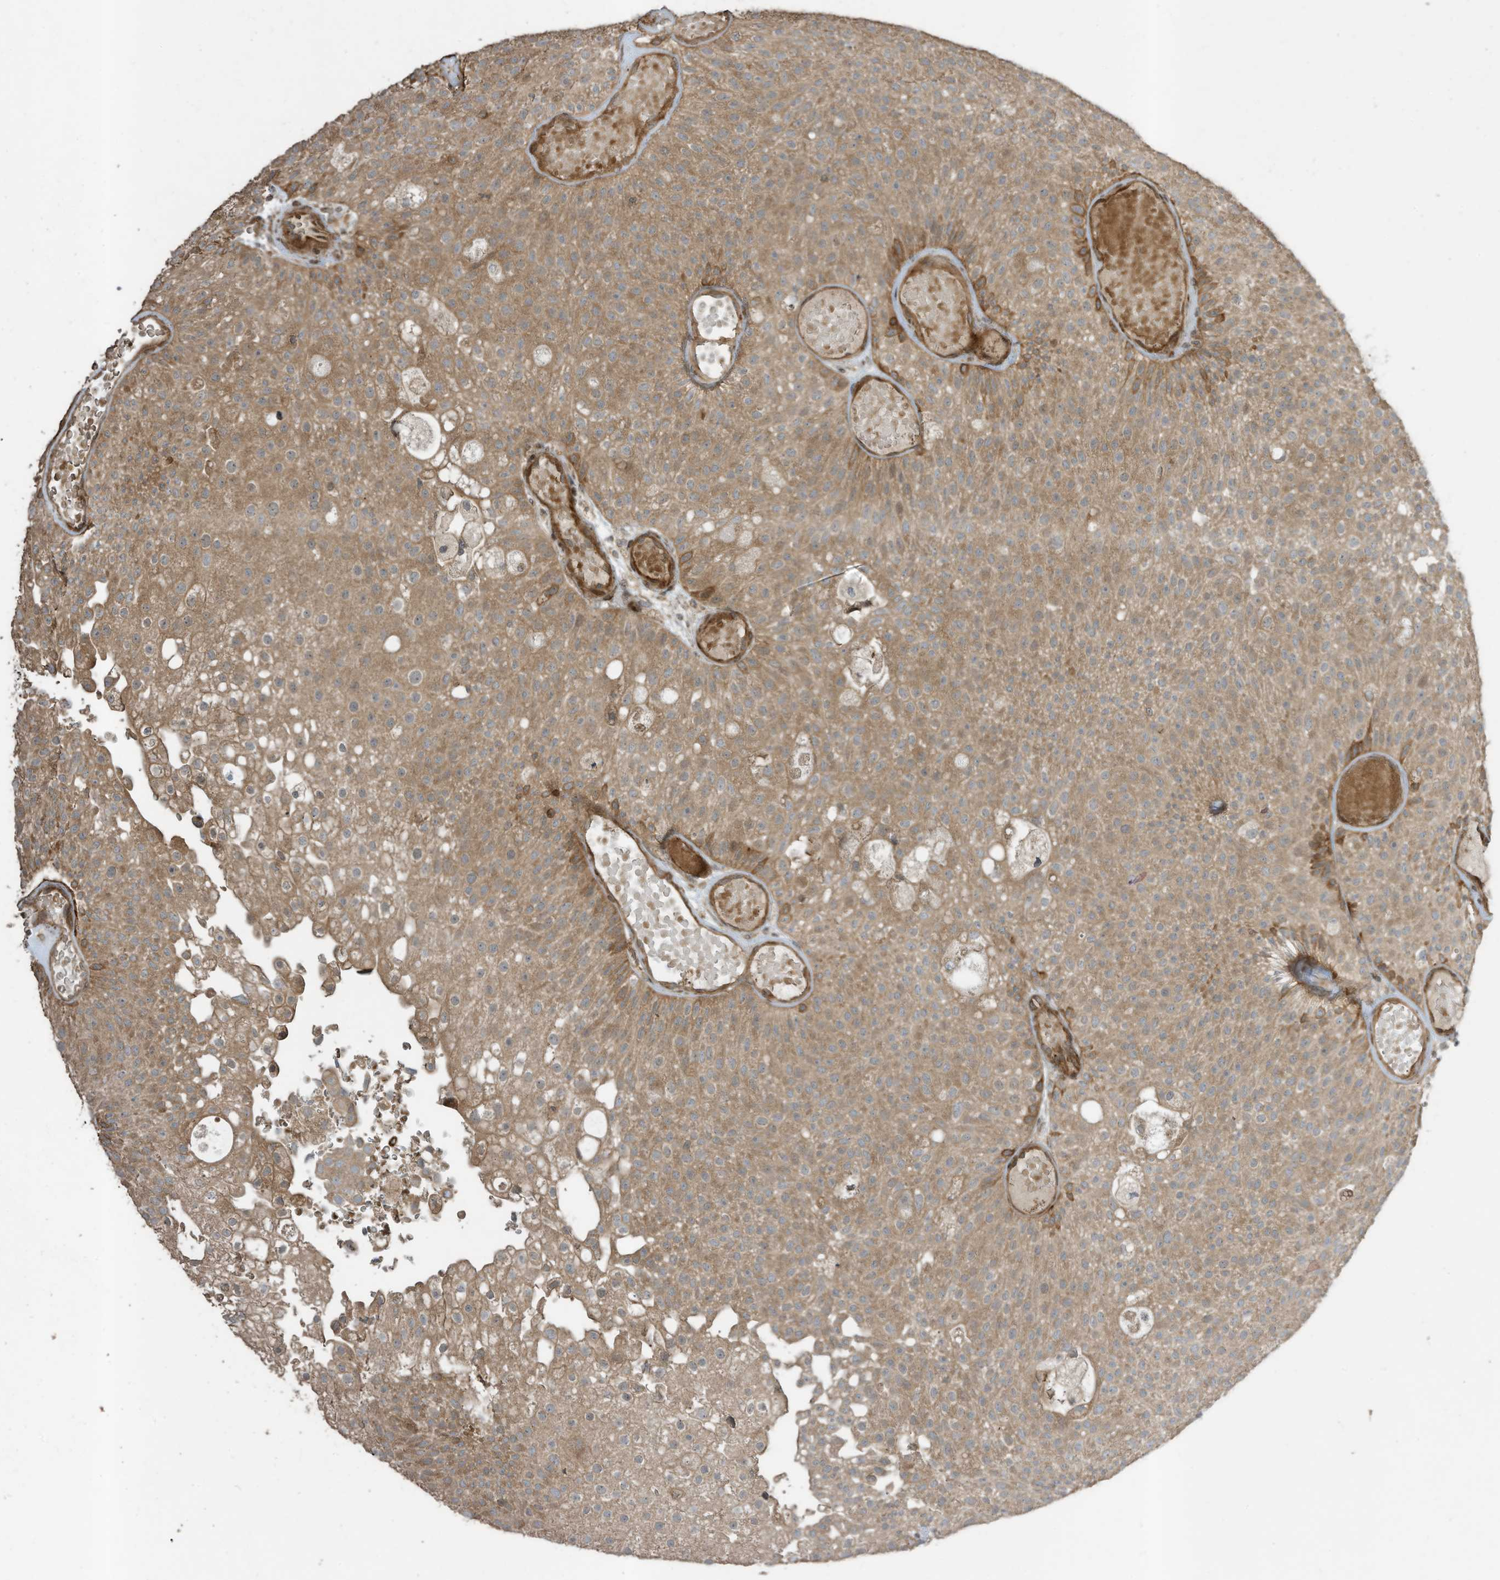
{"staining": {"intensity": "moderate", "quantity": ">75%", "location": "cytoplasmic/membranous"}, "tissue": "urothelial cancer", "cell_type": "Tumor cells", "image_type": "cancer", "snomed": [{"axis": "morphology", "description": "Urothelial carcinoma, Low grade"}, {"axis": "topography", "description": "Urinary bladder"}], "caption": "Immunohistochemistry photomicrograph of human urothelial carcinoma (low-grade) stained for a protein (brown), which shows medium levels of moderate cytoplasmic/membranous positivity in about >75% of tumor cells.", "gene": "ZNF653", "patient": {"sex": "male", "age": 78}}